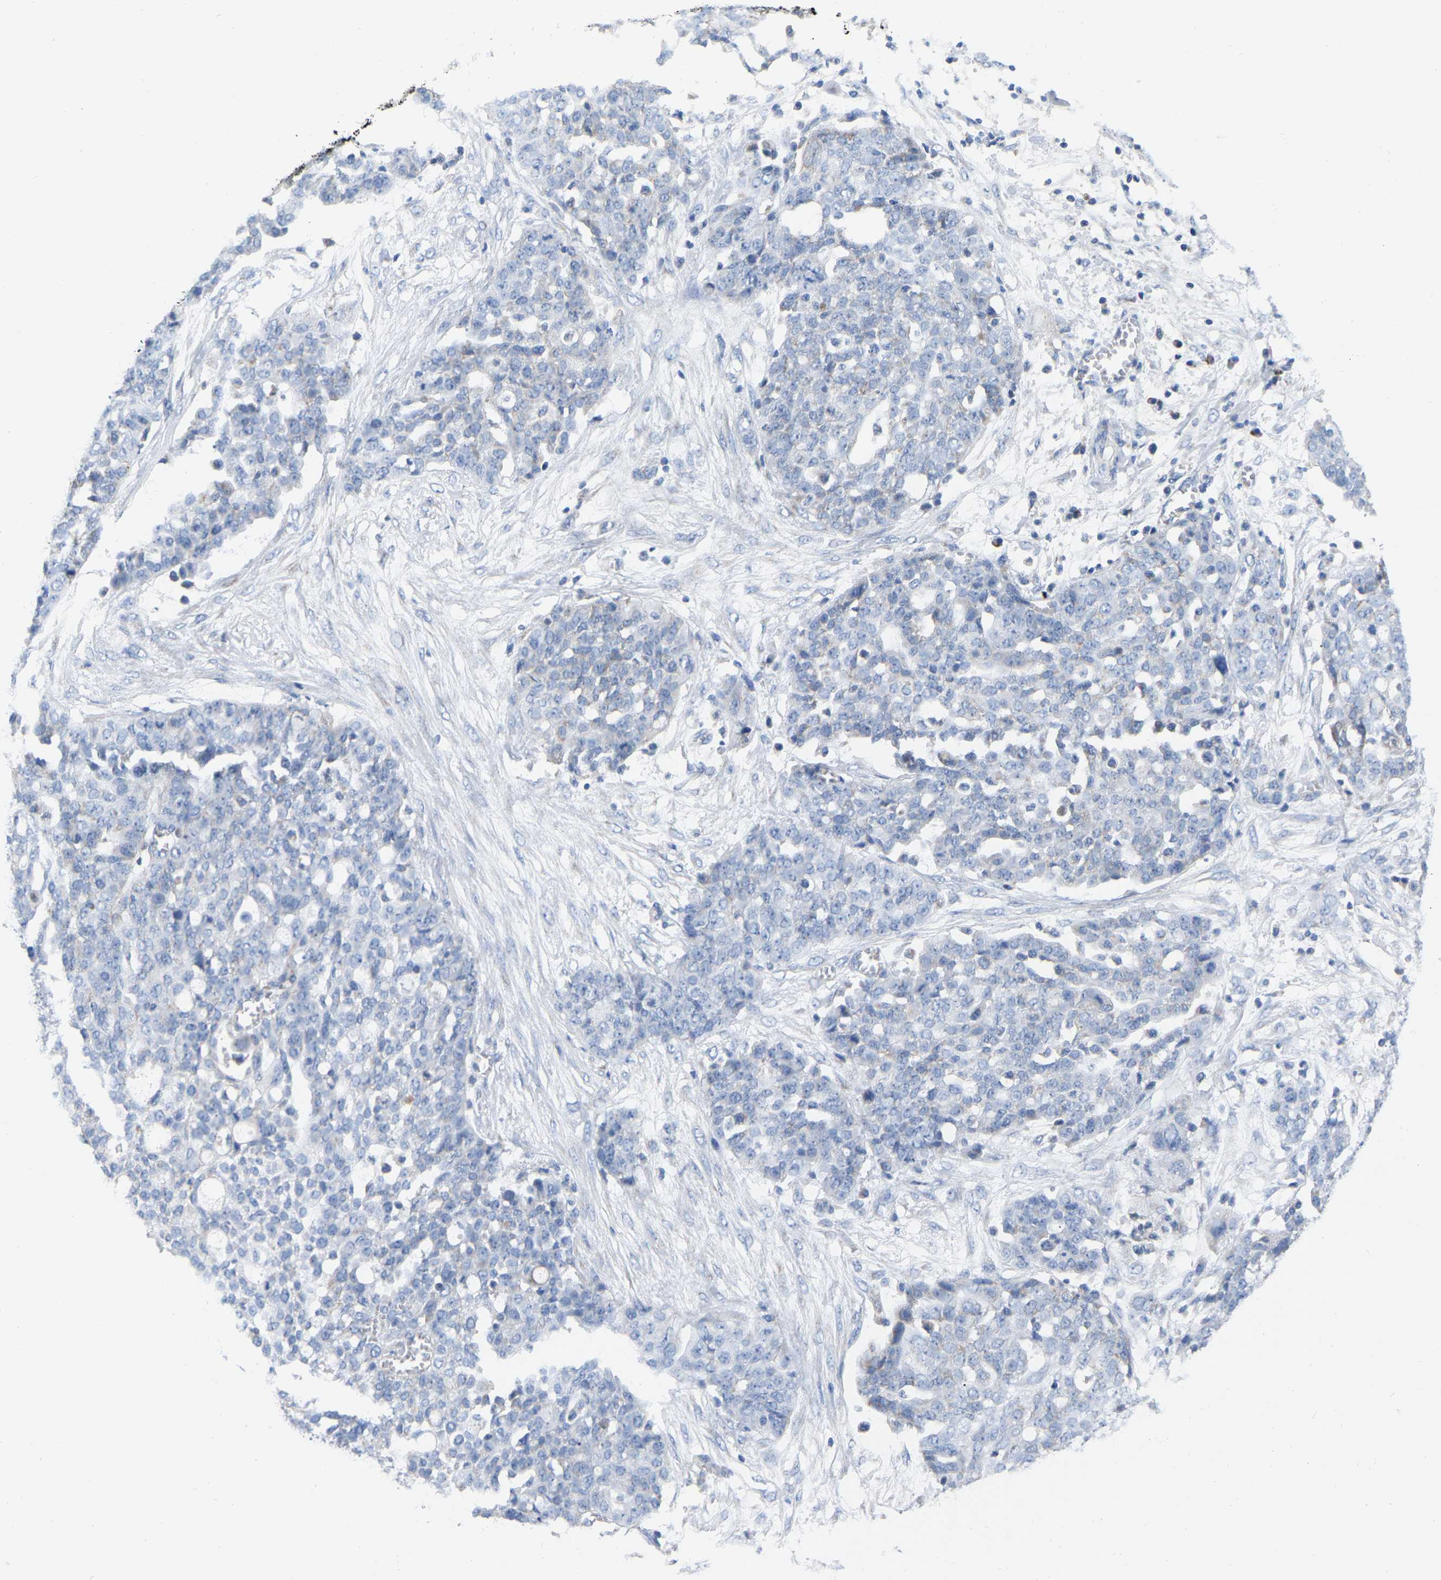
{"staining": {"intensity": "negative", "quantity": "none", "location": "none"}, "tissue": "ovarian cancer", "cell_type": "Tumor cells", "image_type": "cancer", "snomed": [{"axis": "morphology", "description": "Cystadenocarcinoma, serous, NOS"}, {"axis": "topography", "description": "Soft tissue"}, {"axis": "topography", "description": "Ovary"}], "caption": "IHC of human ovarian serous cystadenocarcinoma displays no expression in tumor cells.", "gene": "CBLB", "patient": {"sex": "female", "age": 57}}